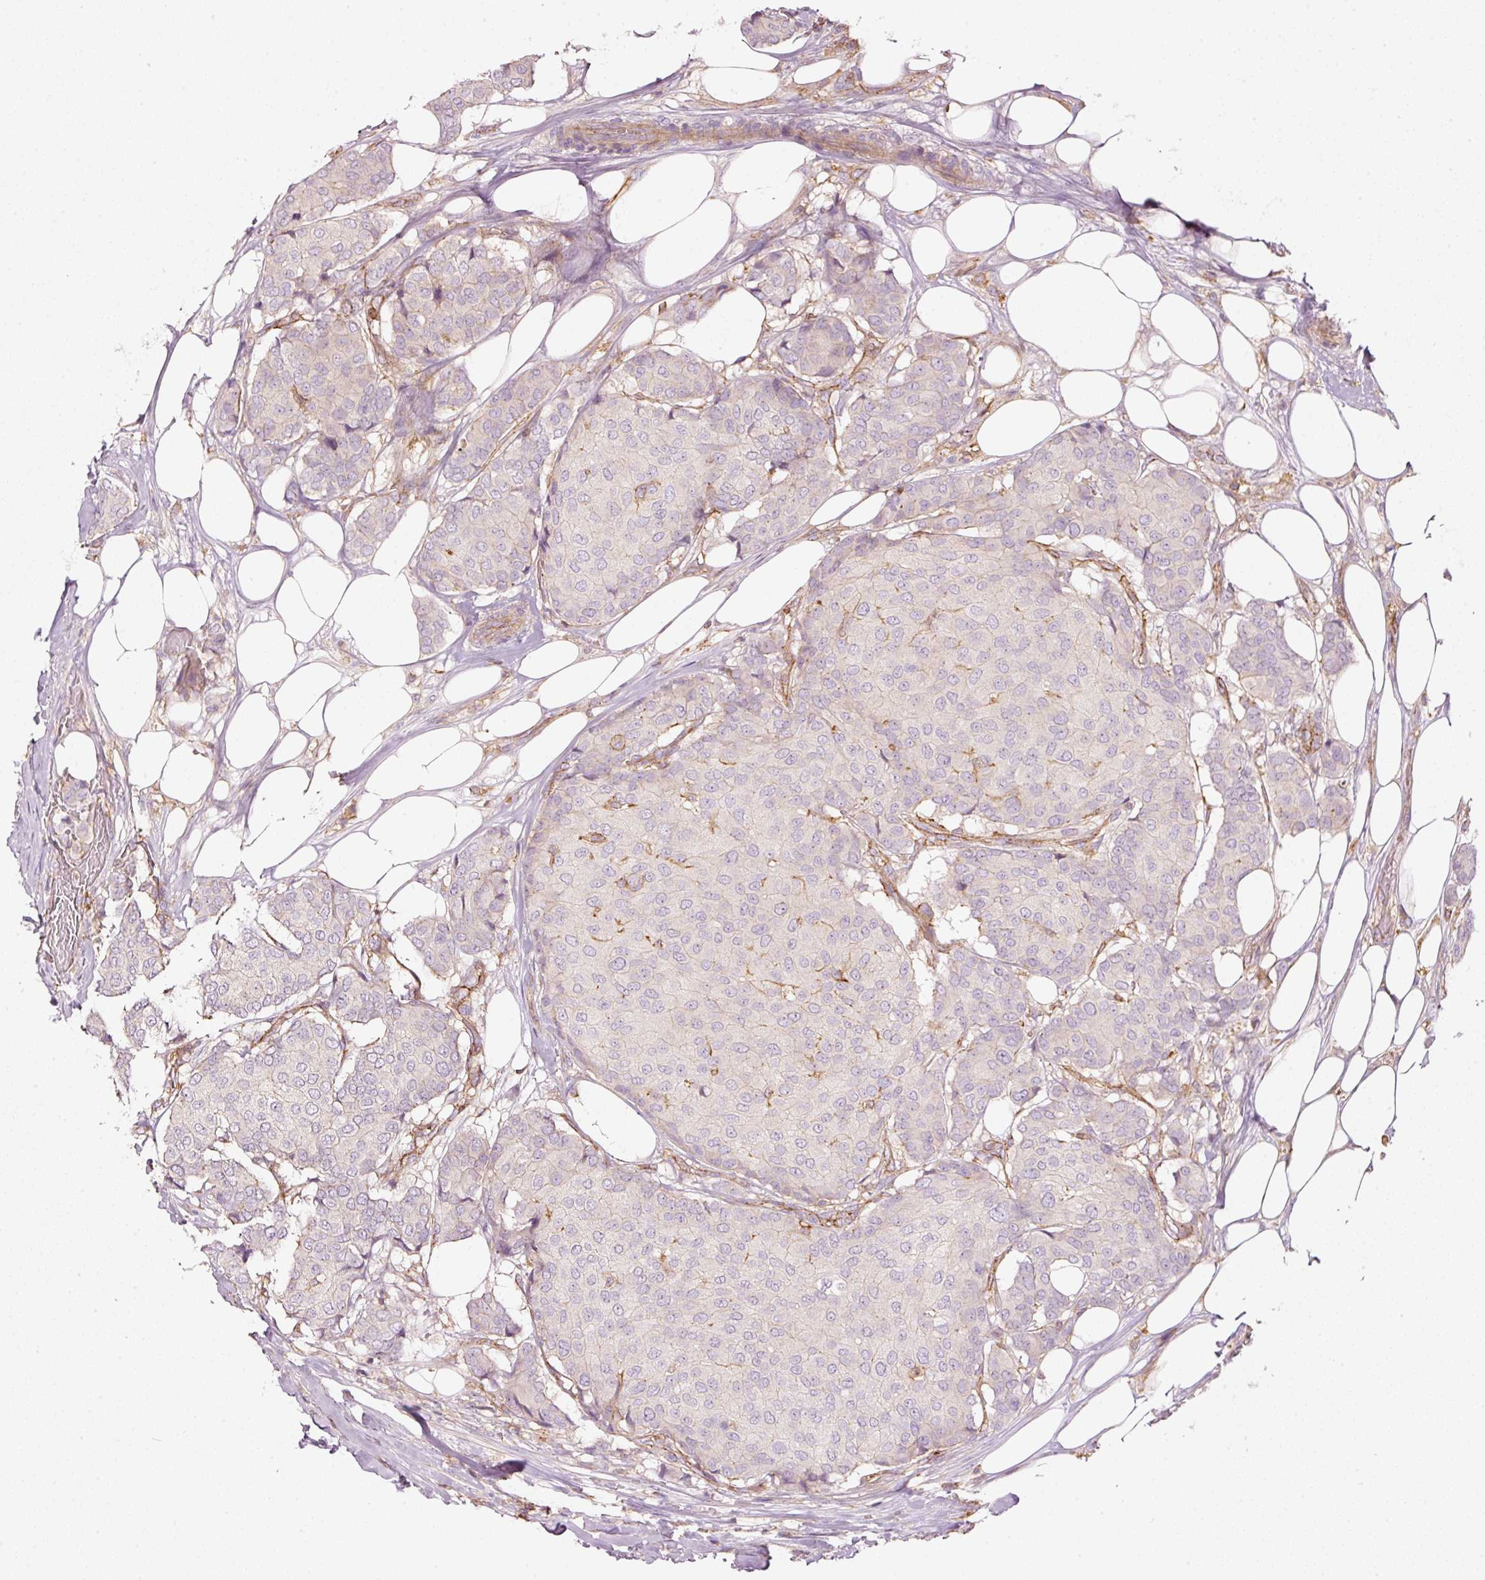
{"staining": {"intensity": "negative", "quantity": "none", "location": "none"}, "tissue": "breast cancer", "cell_type": "Tumor cells", "image_type": "cancer", "snomed": [{"axis": "morphology", "description": "Duct carcinoma"}, {"axis": "topography", "description": "Breast"}], "caption": "Photomicrograph shows no protein positivity in tumor cells of breast cancer (infiltrating ductal carcinoma) tissue.", "gene": "SIPA1", "patient": {"sex": "female", "age": 75}}